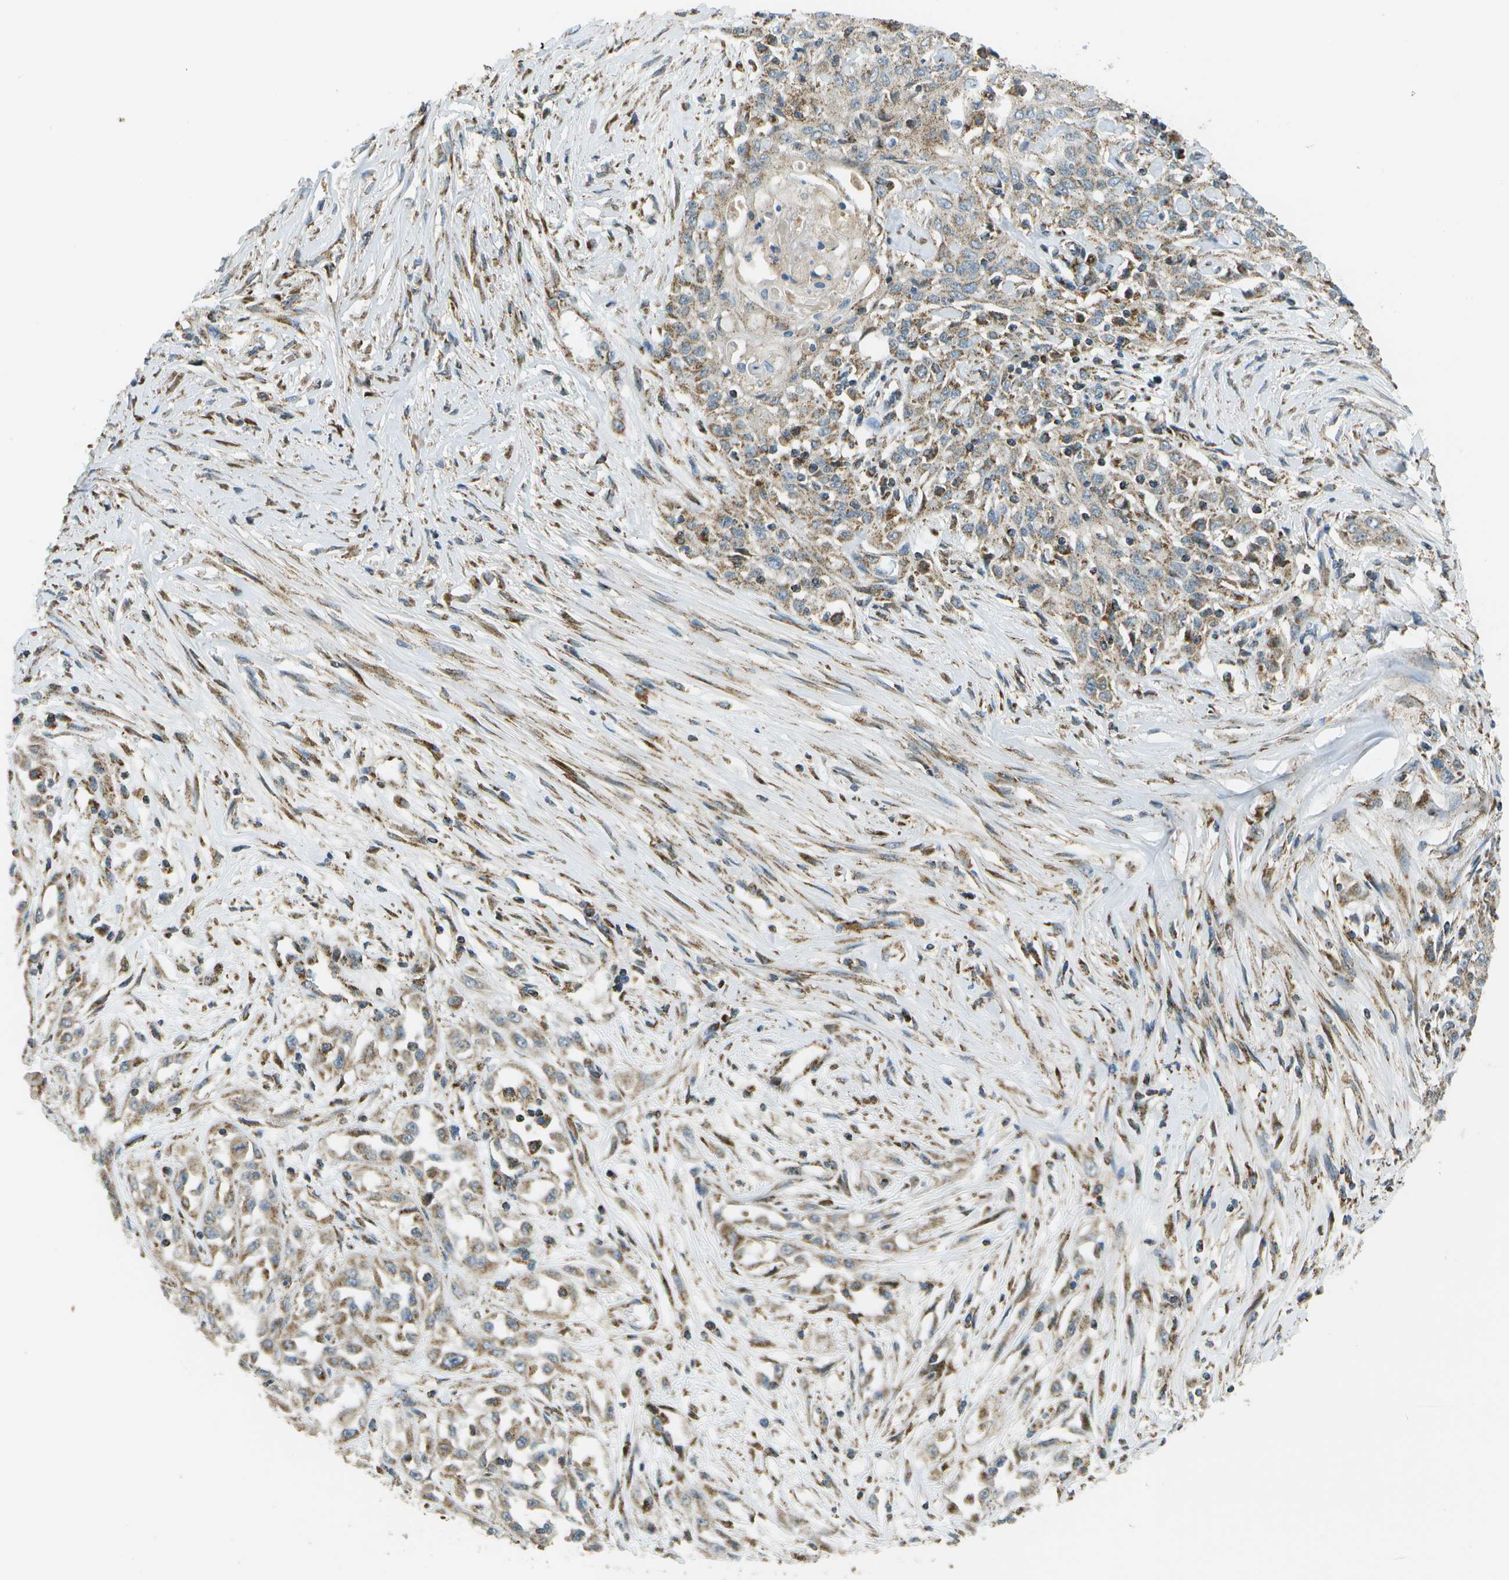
{"staining": {"intensity": "weak", "quantity": ">75%", "location": "cytoplasmic/membranous"}, "tissue": "skin cancer", "cell_type": "Tumor cells", "image_type": "cancer", "snomed": [{"axis": "morphology", "description": "Squamous cell carcinoma, NOS"}, {"axis": "morphology", "description": "Squamous cell carcinoma, metastatic, NOS"}, {"axis": "topography", "description": "Skin"}, {"axis": "topography", "description": "Lymph node"}], "caption": "Immunohistochemical staining of squamous cell carcinoma (skin) exhibits low levels of weak cytoplasmic/membranous positivity in approximately >75% of tumor cells.", "gene": "NRK", "patient": {"sex": "male", "age": 75}}